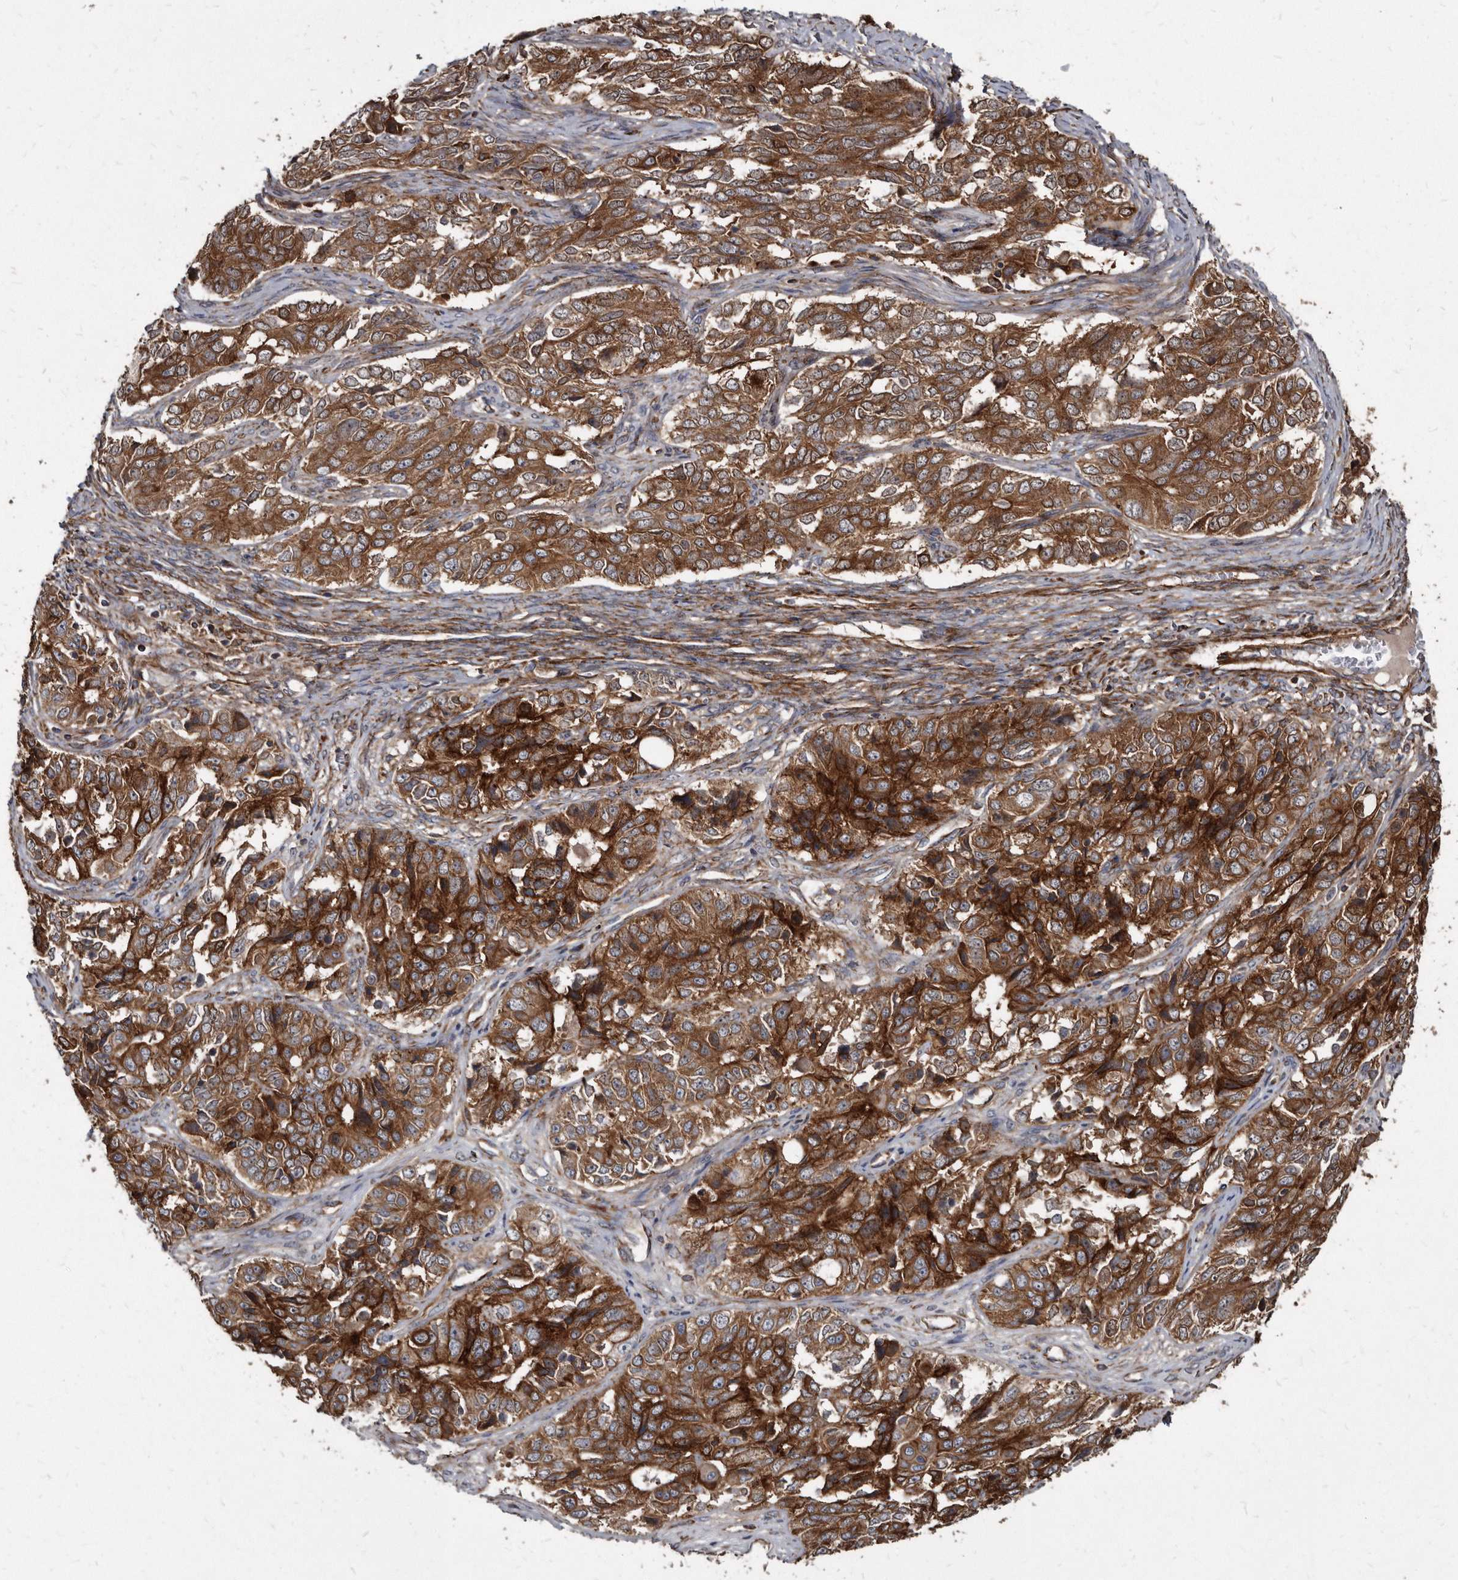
{"staining": {"intensity": "strong", "quantity": ">75%", "location": "cytoplasmic/membranous"}, "tissue": "ovarian cancer", "cell_type": "Tumor cells", "image_type": "cancer", "snomed": [{"axis": "morphology", "description": "Carcinoma, endometroid"}, {"axis": "topography", "description": "Ovary"}], "caption": "Ovarian endometroid carcinoma stained with DAB immunohistochemistry (IHC) shows high levels of strong cytoplasmic/membranous positivity in about >75% of tumor cells.", "gene": "KCTD20", "patient": {"sex": "female", "age": 51}}